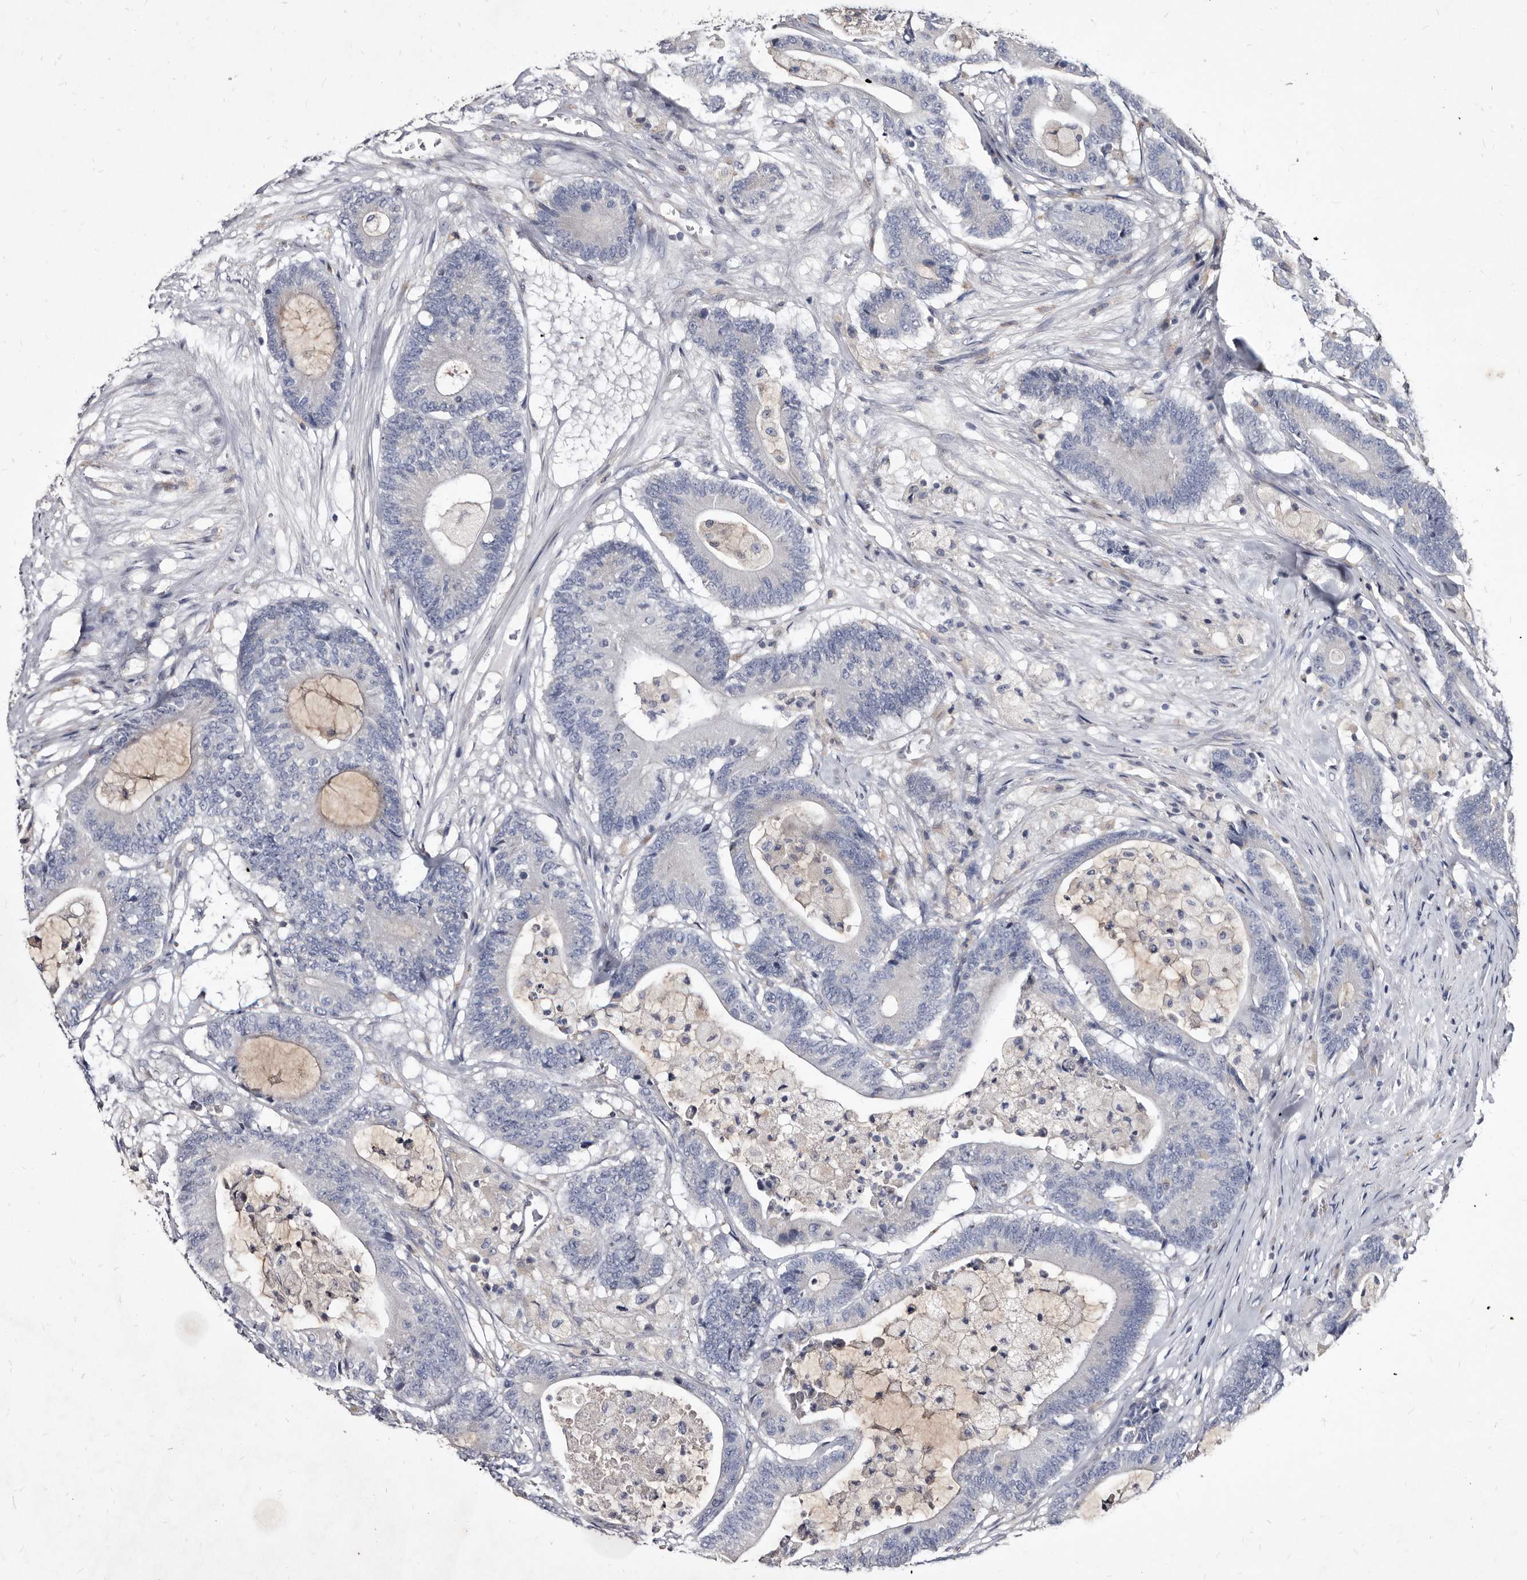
{"staining": {"intensity": "negative", "quantity": "none", "location": "none"}, "tissue": "colorectal cancer", "cell_type": "Tumor cells", "image_type": "cancer", "snomed": [{"axis": "morphology", "description": "Adenocarcinoma, NOS"}, {"axis": "topography", "description": "Colon"}], "caption": "Protein analysis of colorectal cancer (adenocarcinoma) exhibits no significant staining in tumor cells. The staining was performed using DAB to visualize the protein expression in brown, while the nuclei were stained in blue with hematoxylin (Magnification: 20x).", "gene": "SLC39A2", "patient": {"sex": "female", "age": 84}}